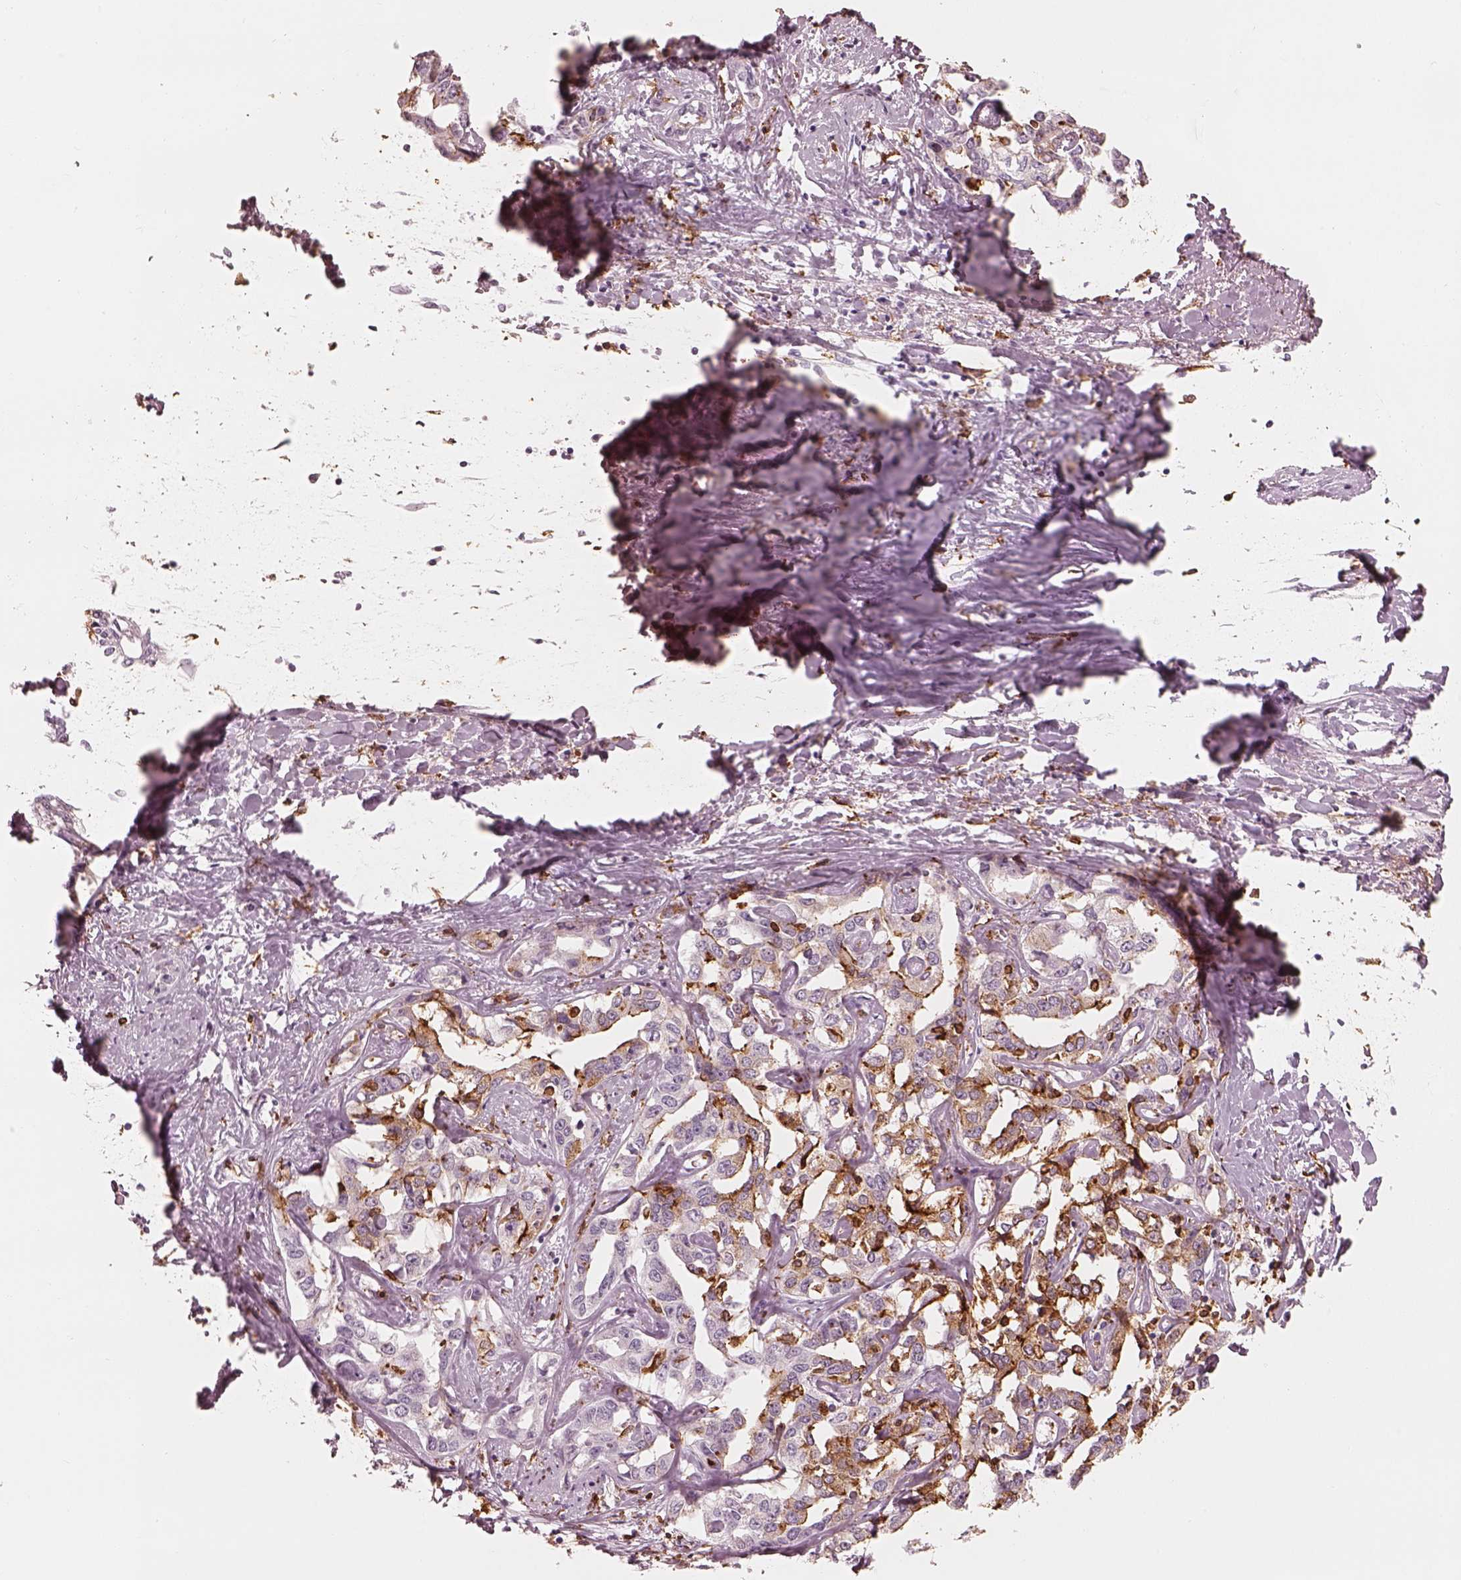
{"staining": {"intensity": "moderate", "quantity": "<25%", "location": "cytoplasmic/membranous"}, "tissue": "liver cancer", "cell_type": "Tumor cells", "image_type": "cancer", "snomed": [{"axis": "morphology", "description": "Cholangiocarcinoma"}, {"axis": "topography", "description": "Liver"}], "caption": "A micrograph showing moderate cytoplasmic/membranous positivity in about <25% of tumor cells in liver cancer, as visualized by brown immunohistochemical staining.", "gene": "ALOX5", "patient": {"sex": "male", "age": 59}}